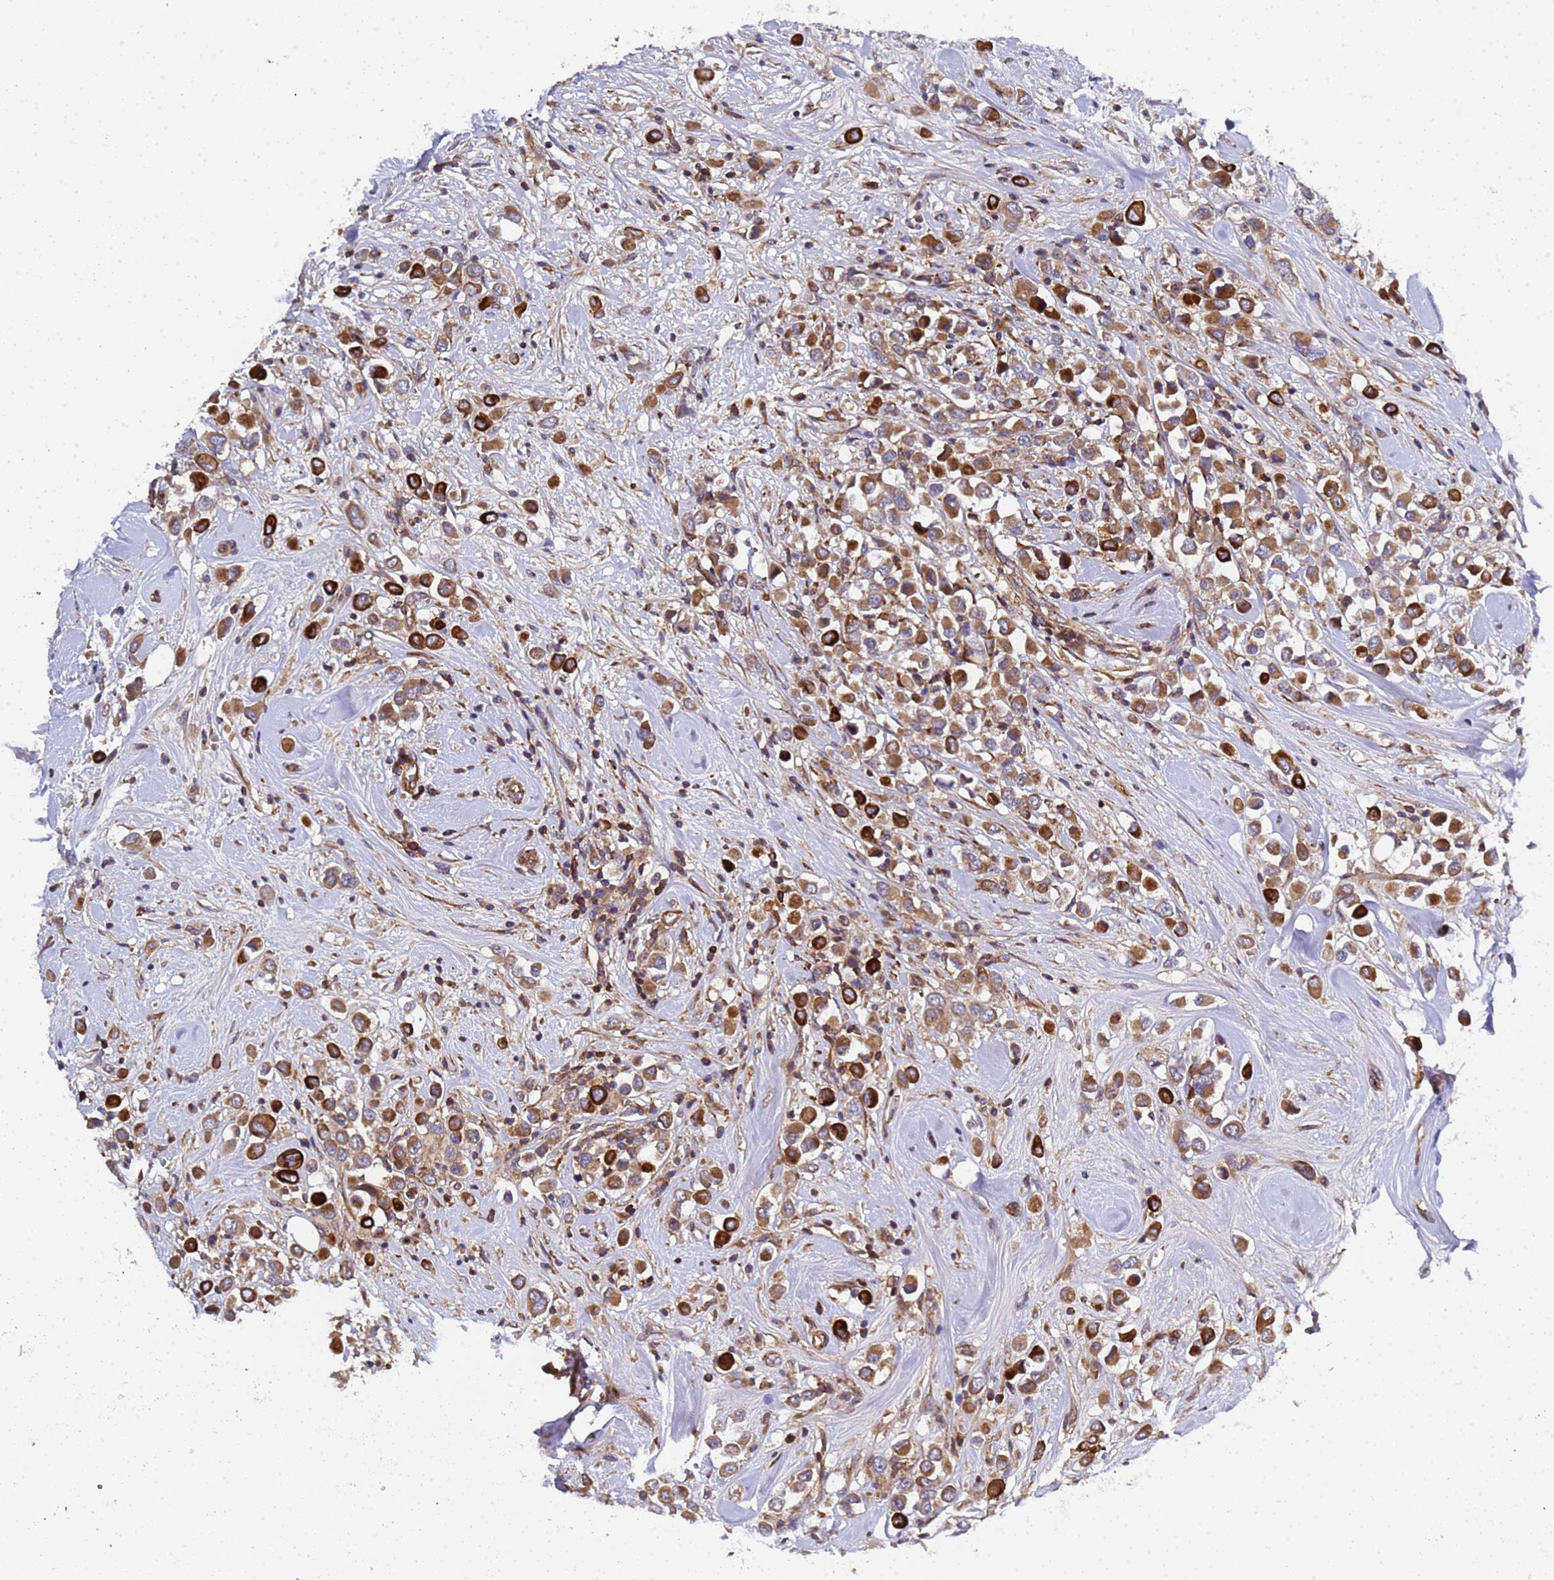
{"staining": {"intensity": "strong", "quantity": ">75%", "location": "cytoplasmic/membranous"}, "tissue": "breast cancer", "cell_type": "Tumor cells", "image_type": "cancer", "snomed": [{"axis": "morphology", "description": "Duct carcinoma"}, {"axis": "topography", "description": "Breast"}], "caption": "Immunohistochemistry (IHC) of human breast cancer (infiltrating ductal carcinoma) shows high levels of strong cytoplasmic/membranous positivity in approximately >75% of tumor cells. Nuclei are stained in blue.", "gene": "MOCS1", "patient": {"sex": "female", "age": 61}}